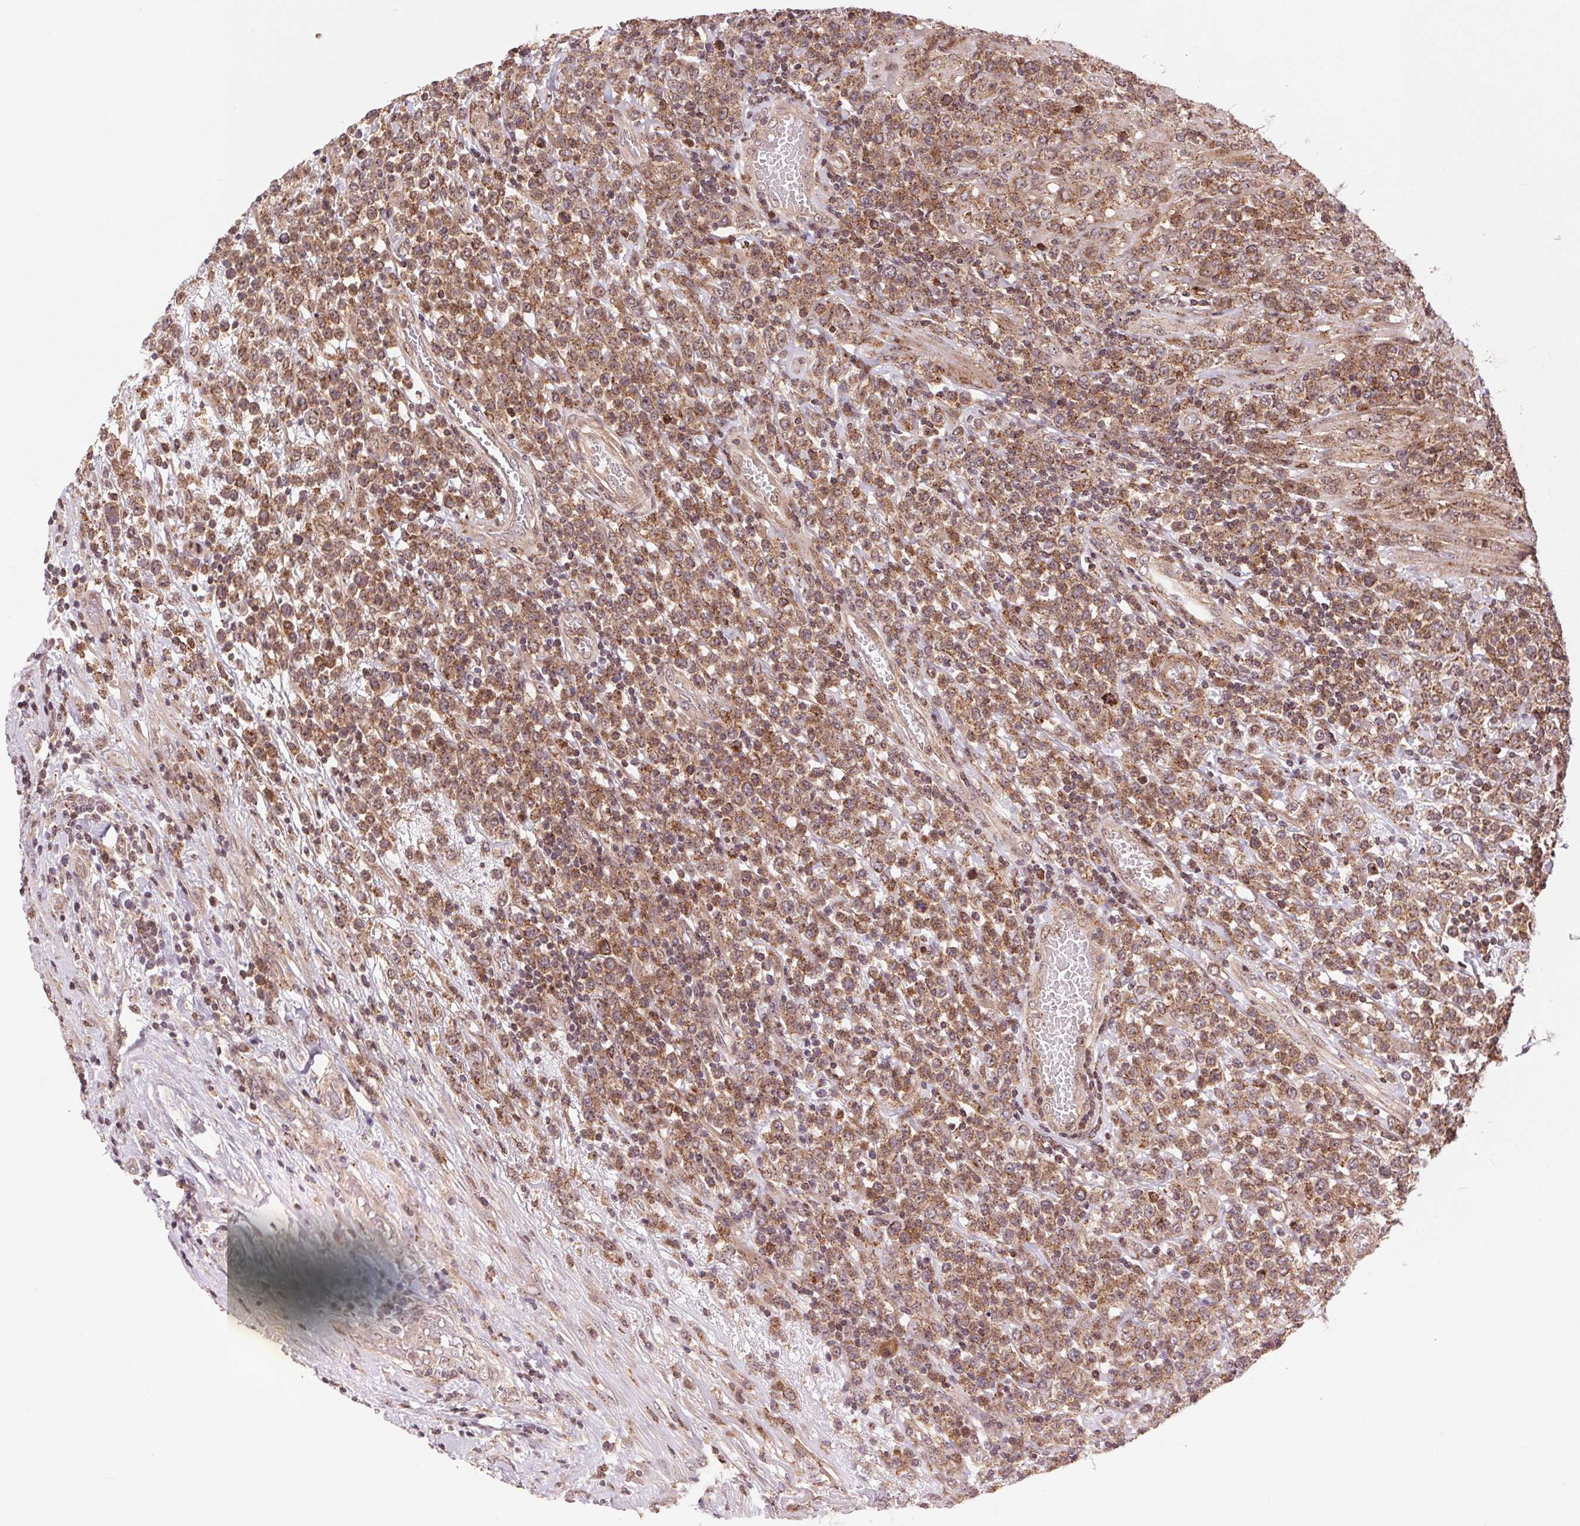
{"staining": {"intensity": "moderate", "quantity": ">75%", "location": "cytoplasmic/membranous"}, "tissue": "lymphoma", "cell_type": "Tumor cells", "image_type": "cancer", "snomed": [{"axis": "morphology", "description": "Malignant lymphoma, non-Hodgkin's type, High grade"}, {"axis": "topography", "description": "Soft tissue"}], "caption": "The immunohistochemical stain shows moderate cytoplasmic/membranous positivity in tumor cells of high-grade malignant lymphoma, non-Hodgkin's type tissue.", "gene": "CHMP4B", "patient": {"sex": "female", "age": 56}}